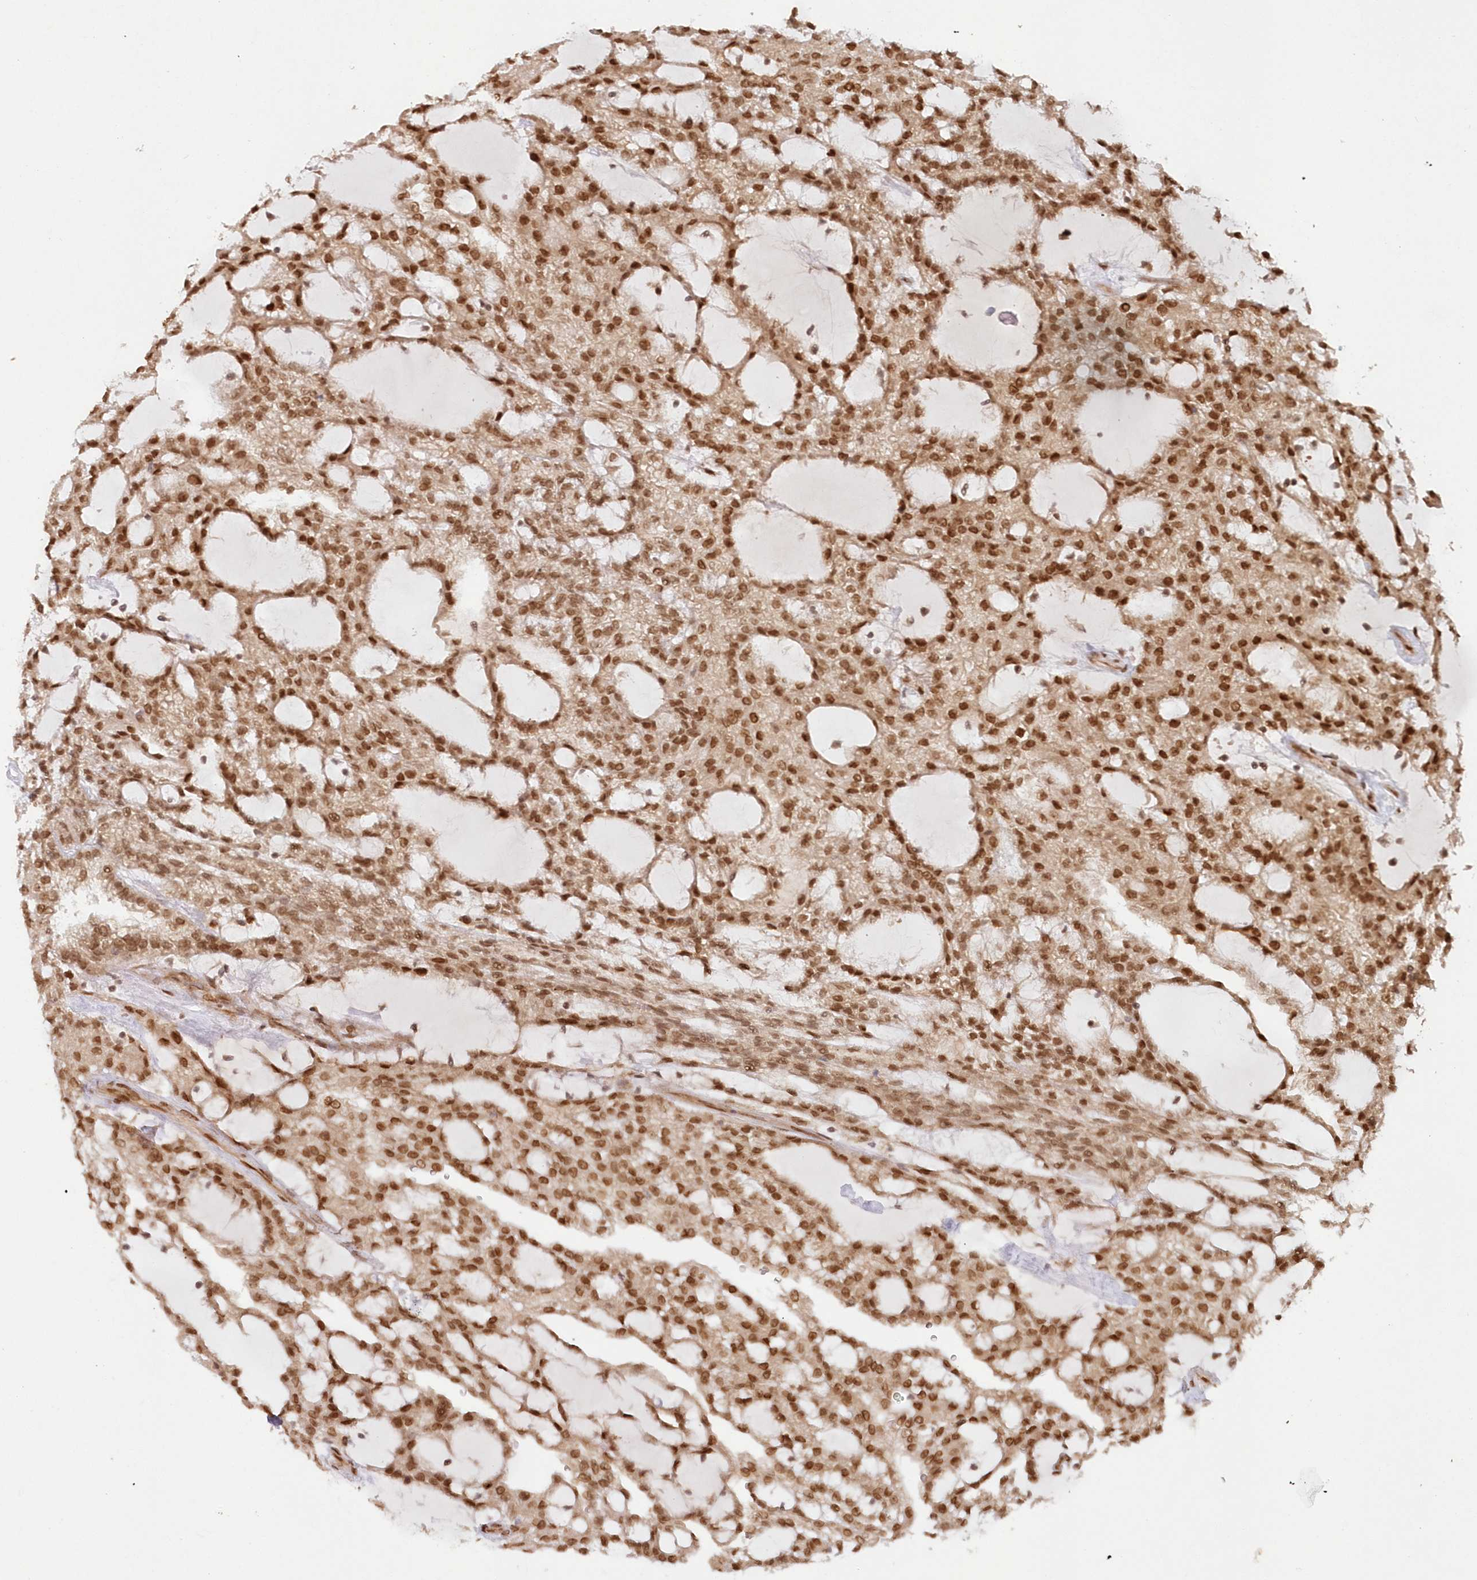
{"staining": {"intensity": "moderate", "quantity": ">75%", "location": "cytoplasmic/membranous,nuclear"}, "tissue": "renal cancer", "cell_type": "Tumor cells", "image_type": "cancer", "snomed": [{"axis": "morphology", "description": "Adenocarcinoma, NOS"}, {"axis": "topography", "description": "Kidney"}], "caption": "A medium amount of moderate cytoplasmic/membranous and nuclear expression is identified in approximately >75% of tumor cells in renal cancer (adenocarcinoma) tissue.", "gene": "TOGARAM2", "patient": {"sex": "male", "age": 63}}